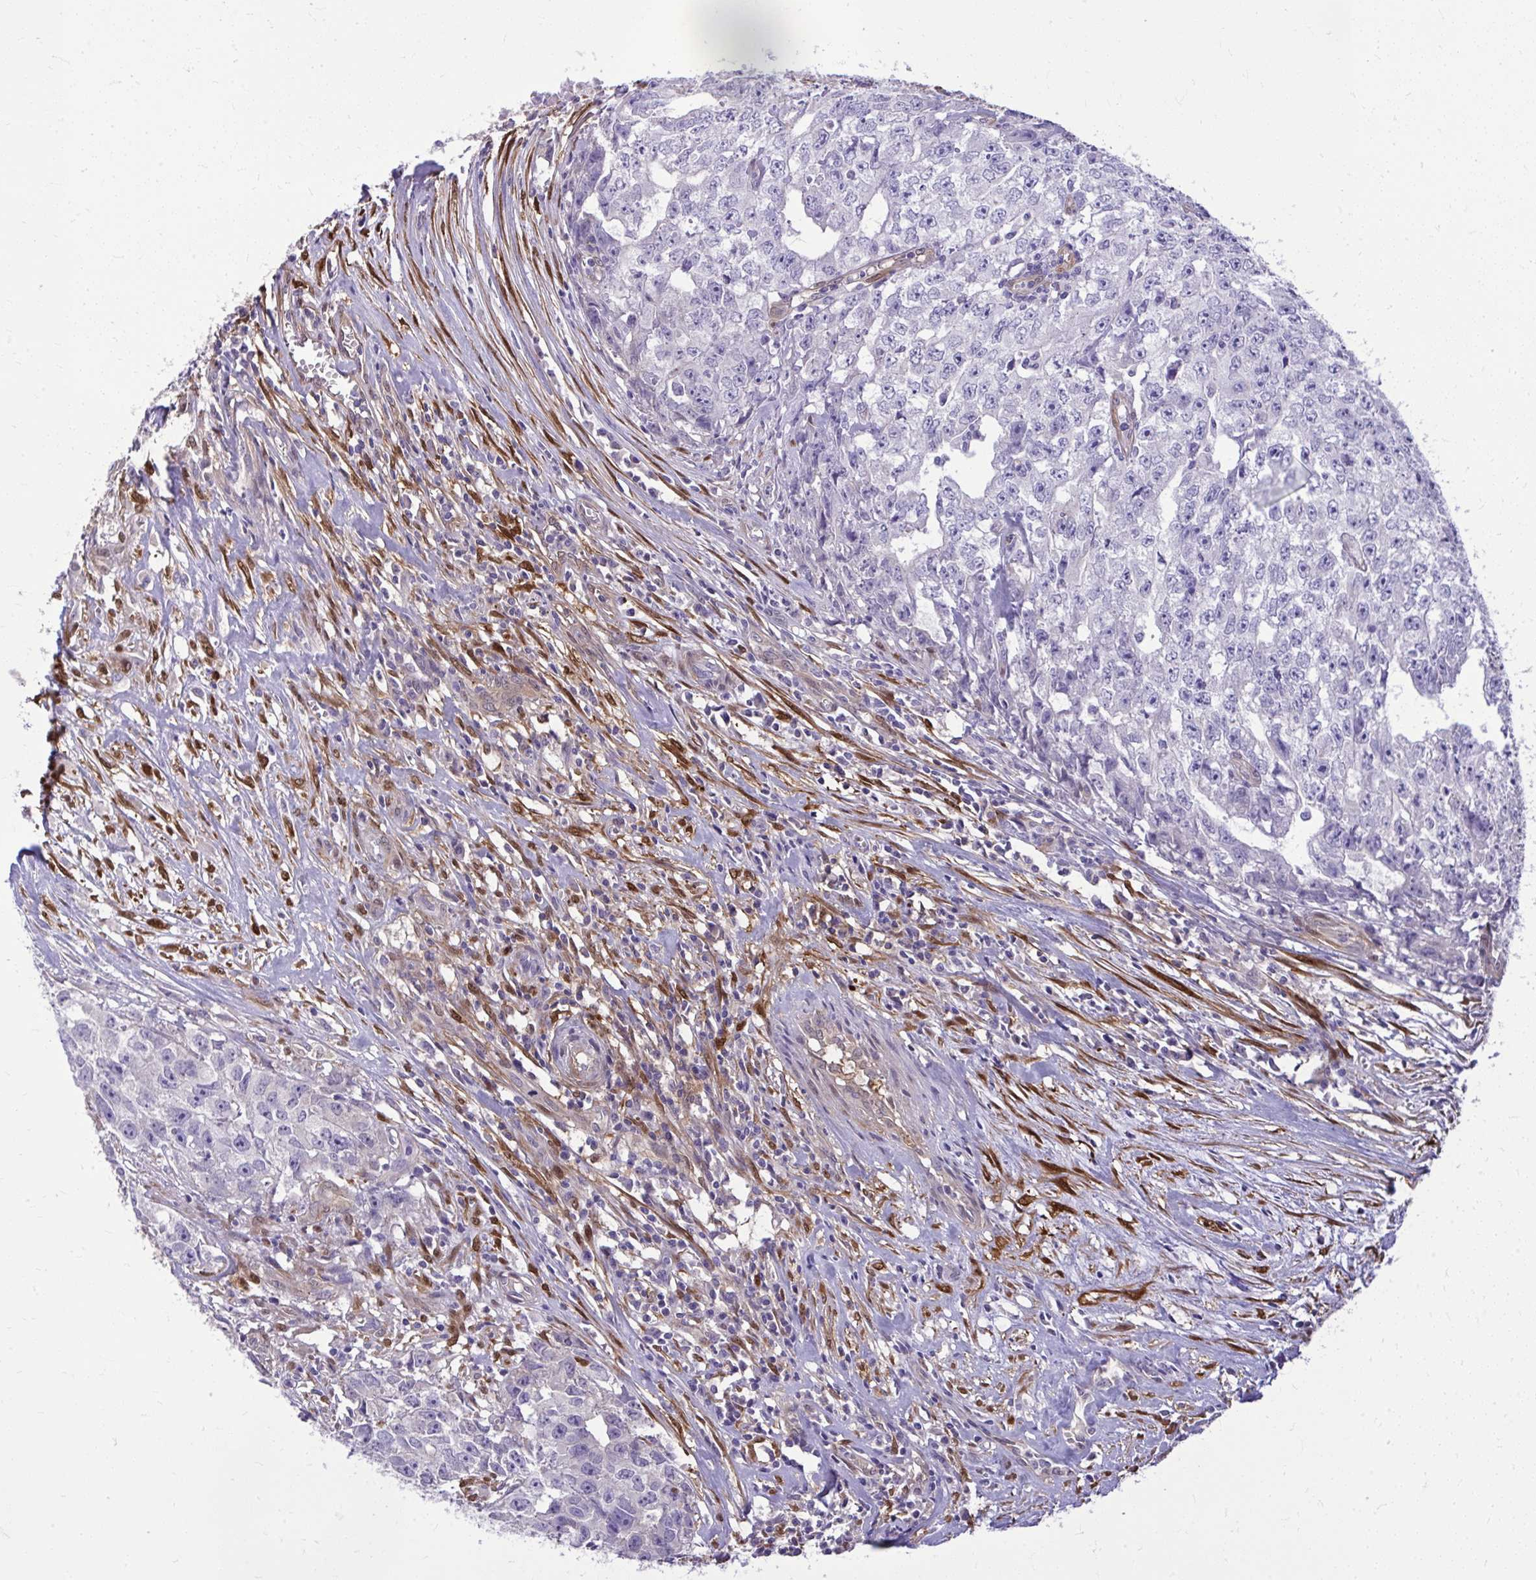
{"staining": {"intensity": "negative", "quantity": "none", "location": "none"}, "tissue": "testis cancer", "cell_type": "Tumor cells", "image_type": "cancer", "snomed": [{"axis": "morphology", "description": "Carcinoma, Embryonal, NOS"}, {"axis": "morphology", "description": "Teratoma, malignant, NOS"}, {"axis": "topography", "description": "Testis"}], "caption": "Tumor cells are negative for protein expression in human testis cancer. (DAB immunohistochemistry (IHC) with hematoxylin counter stain).", "gene": "NNMT", "patient": {"sex": "male", "age": 24}}